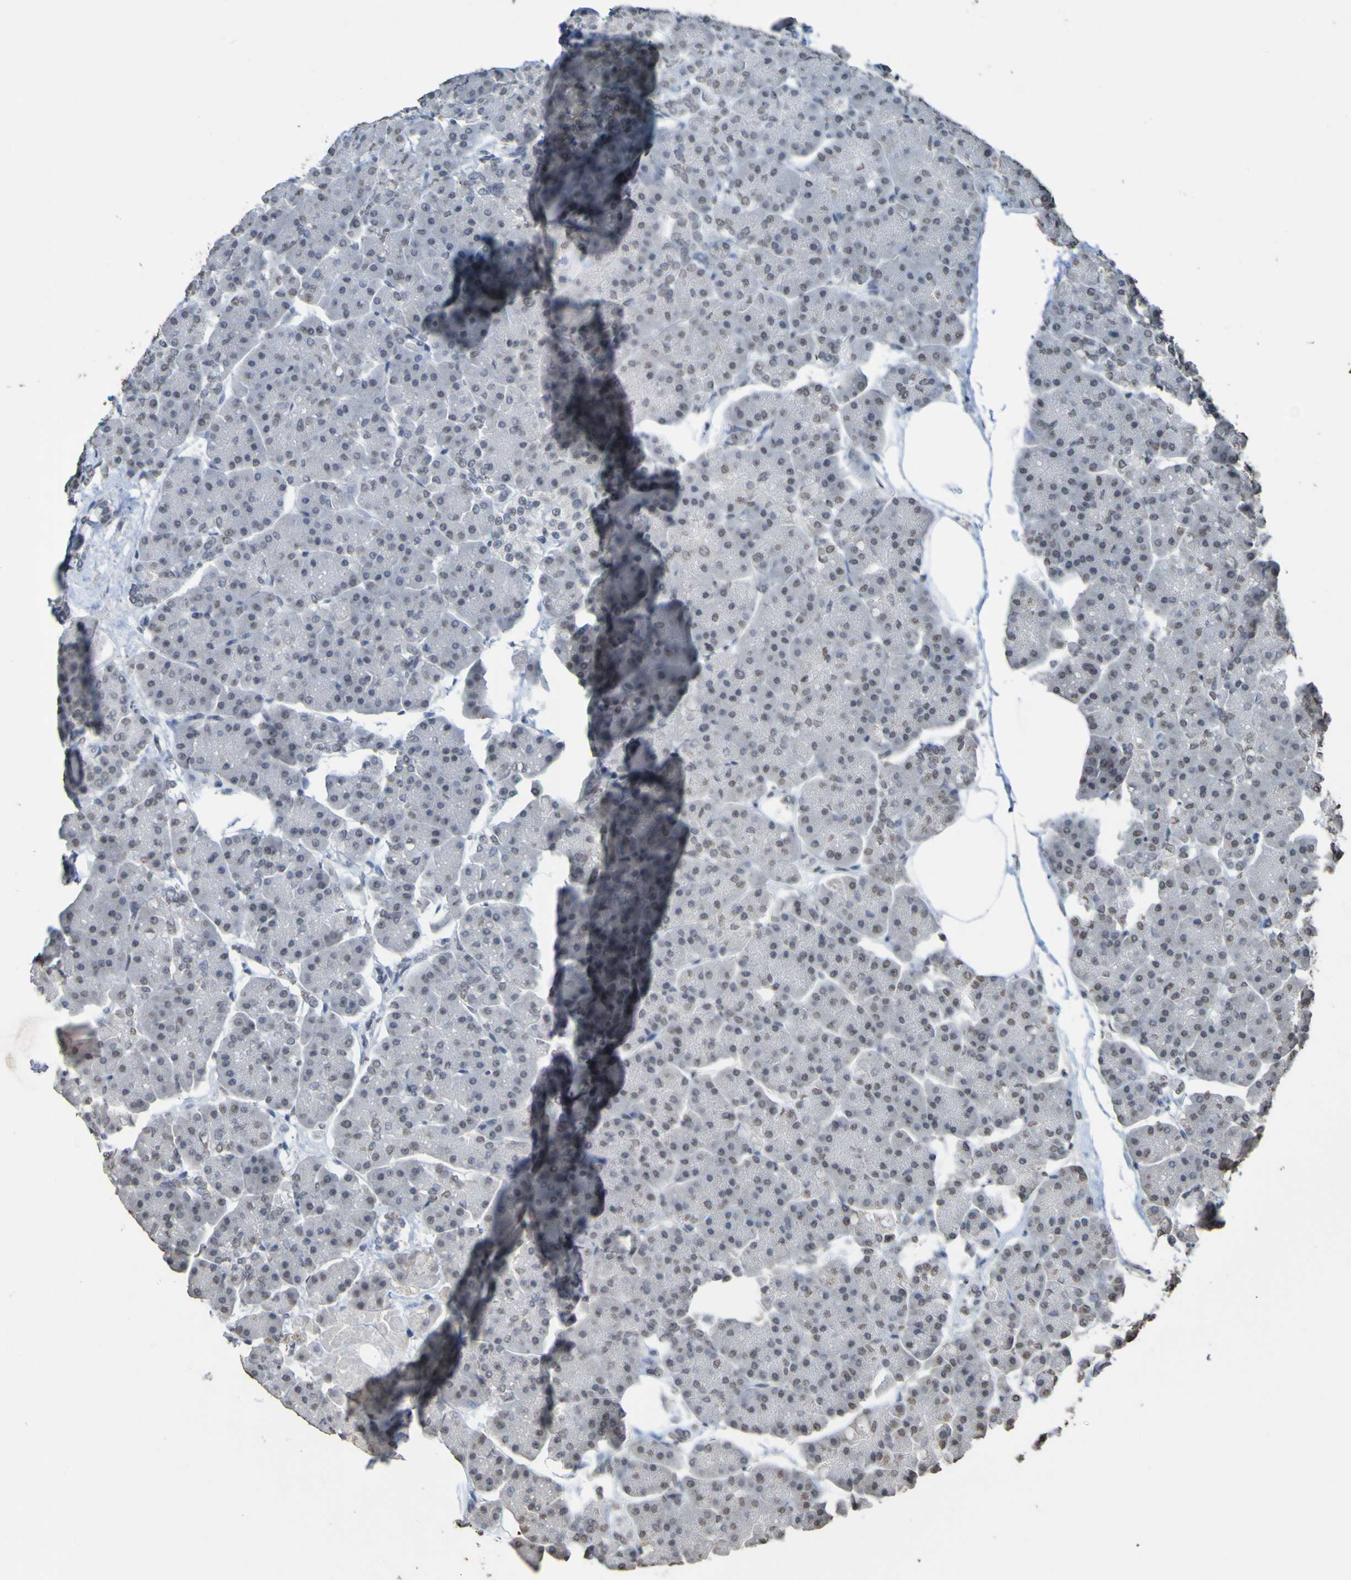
{"staining": {"intensity": "negative", "quantity": "none", "location": "none"}, "tissue": "pancreas", "cell_type": "Exocrine glandular cells", "image_type": "normal", "snomed": [{"axis": "morphology", "description": "Normal tissue, NOS"}, {"axis": "topography", "description": "Pancreas"}], "caption": "This is an immunohistochemistry histopathology image of unremarkable pancreas. There is no staining in exocrine glandular cells.", "gene": "ALKBH2", "patient": {"sex": "female", "age": 70}}